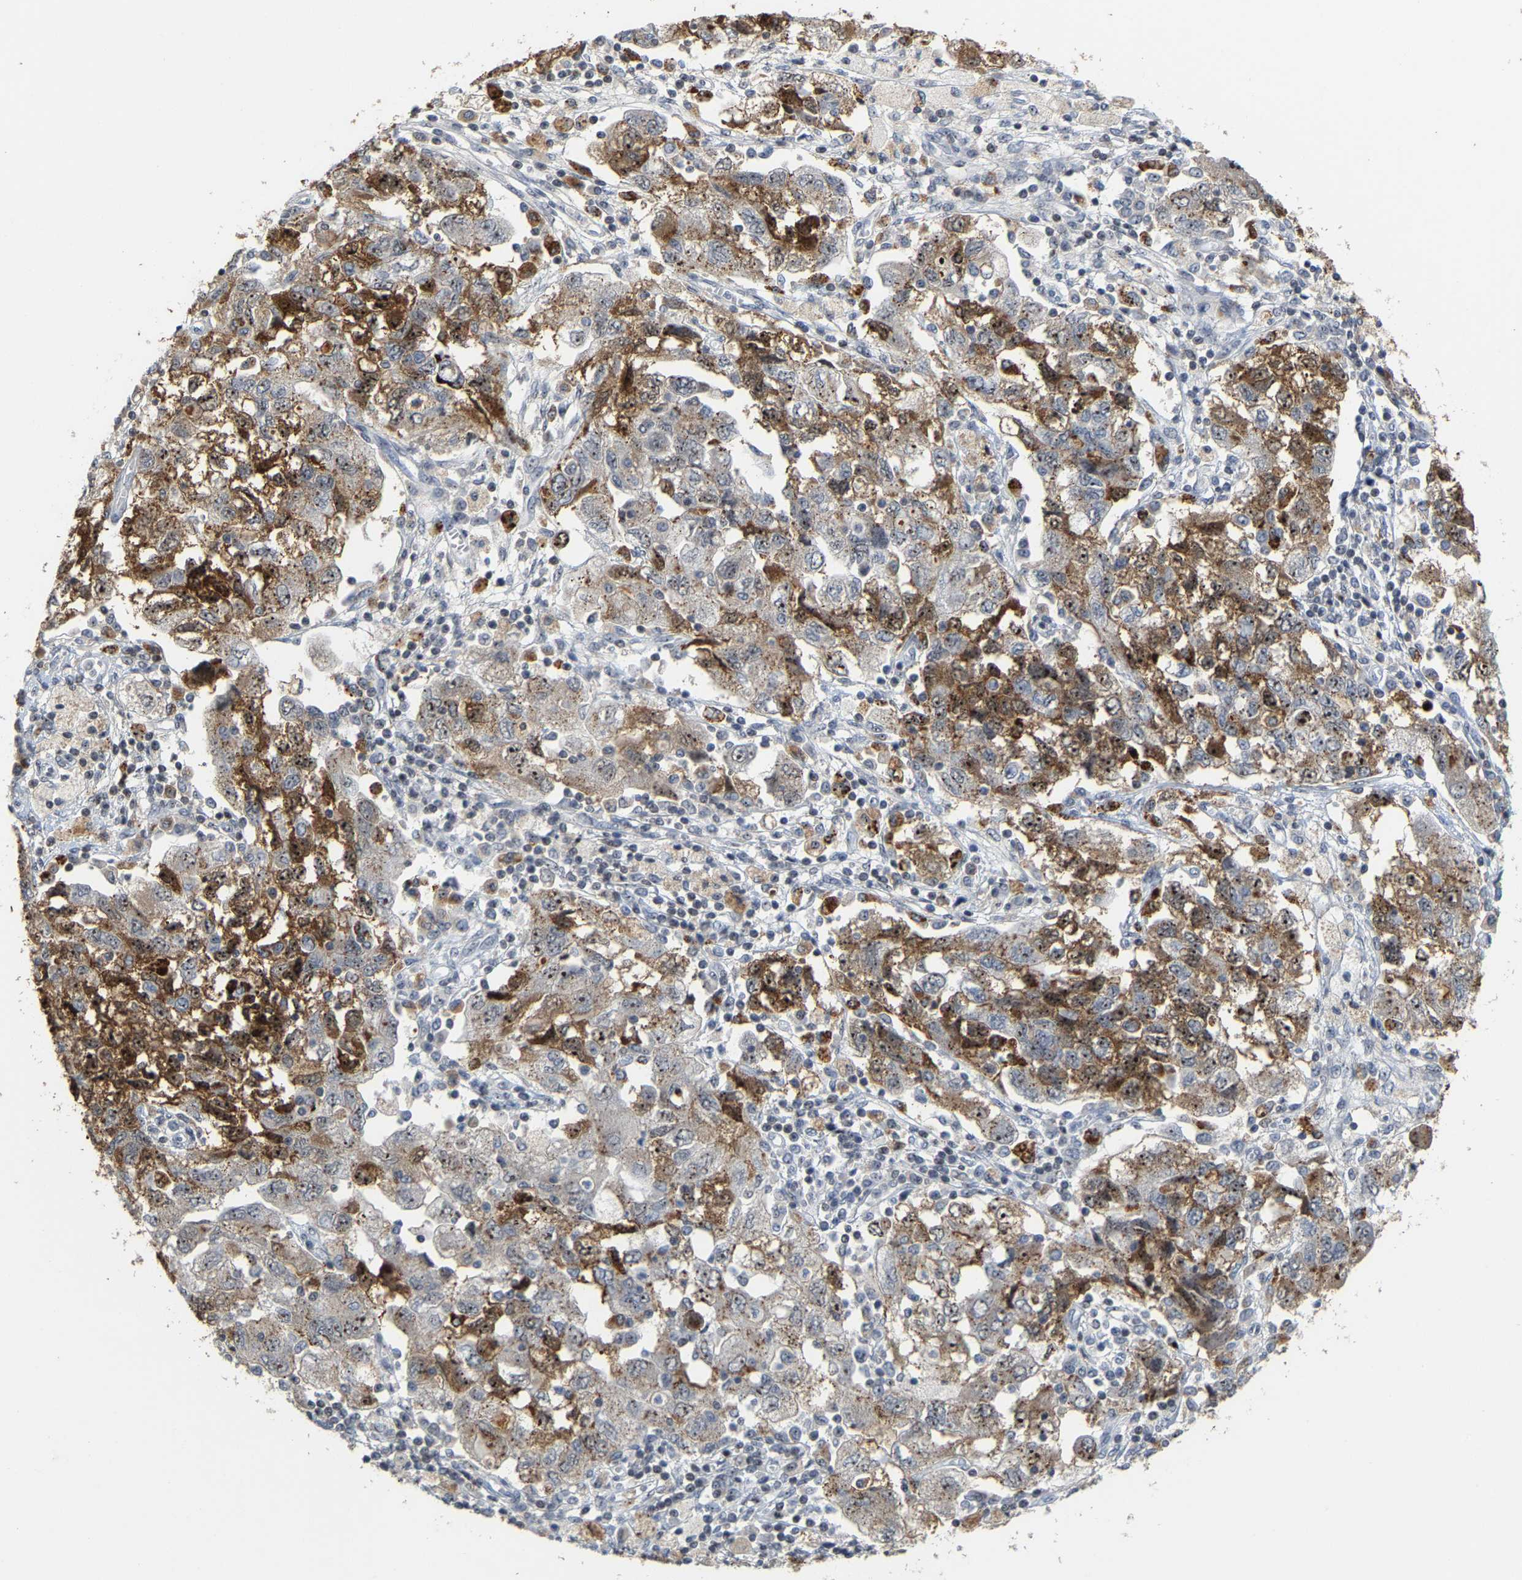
{"staining": {"intensity": "moderate", "quantity": ">75%", "location": "cytoplasmic/membranous,nuclear"}, "tissue": "ovarian cancer", "cell_type": "Tumor cells", "image_type": "cancer", "snomed": [{"axis": "morphology", "description": "Carcinoma, NOS"}, {"axis": "morphology", "description": "Cystadenocarcinoma, serous, NOS"}, {"axis": "topography", "description": "Ovary"}], "caption": "Immunohistochemical staining of human ovarian cancer demonstrates medium levels of moderate cytoplasmic/membranous and nuclear expression in about >75% of tumor cells. The staining was performed using DAB (3,3'-diaminobenzidine), with brown indicating positive protein expression. Nuclei are stained blue with hematoxylin.", "gene": "NOP58", "patient": {"sex": "female", "age": 69}}